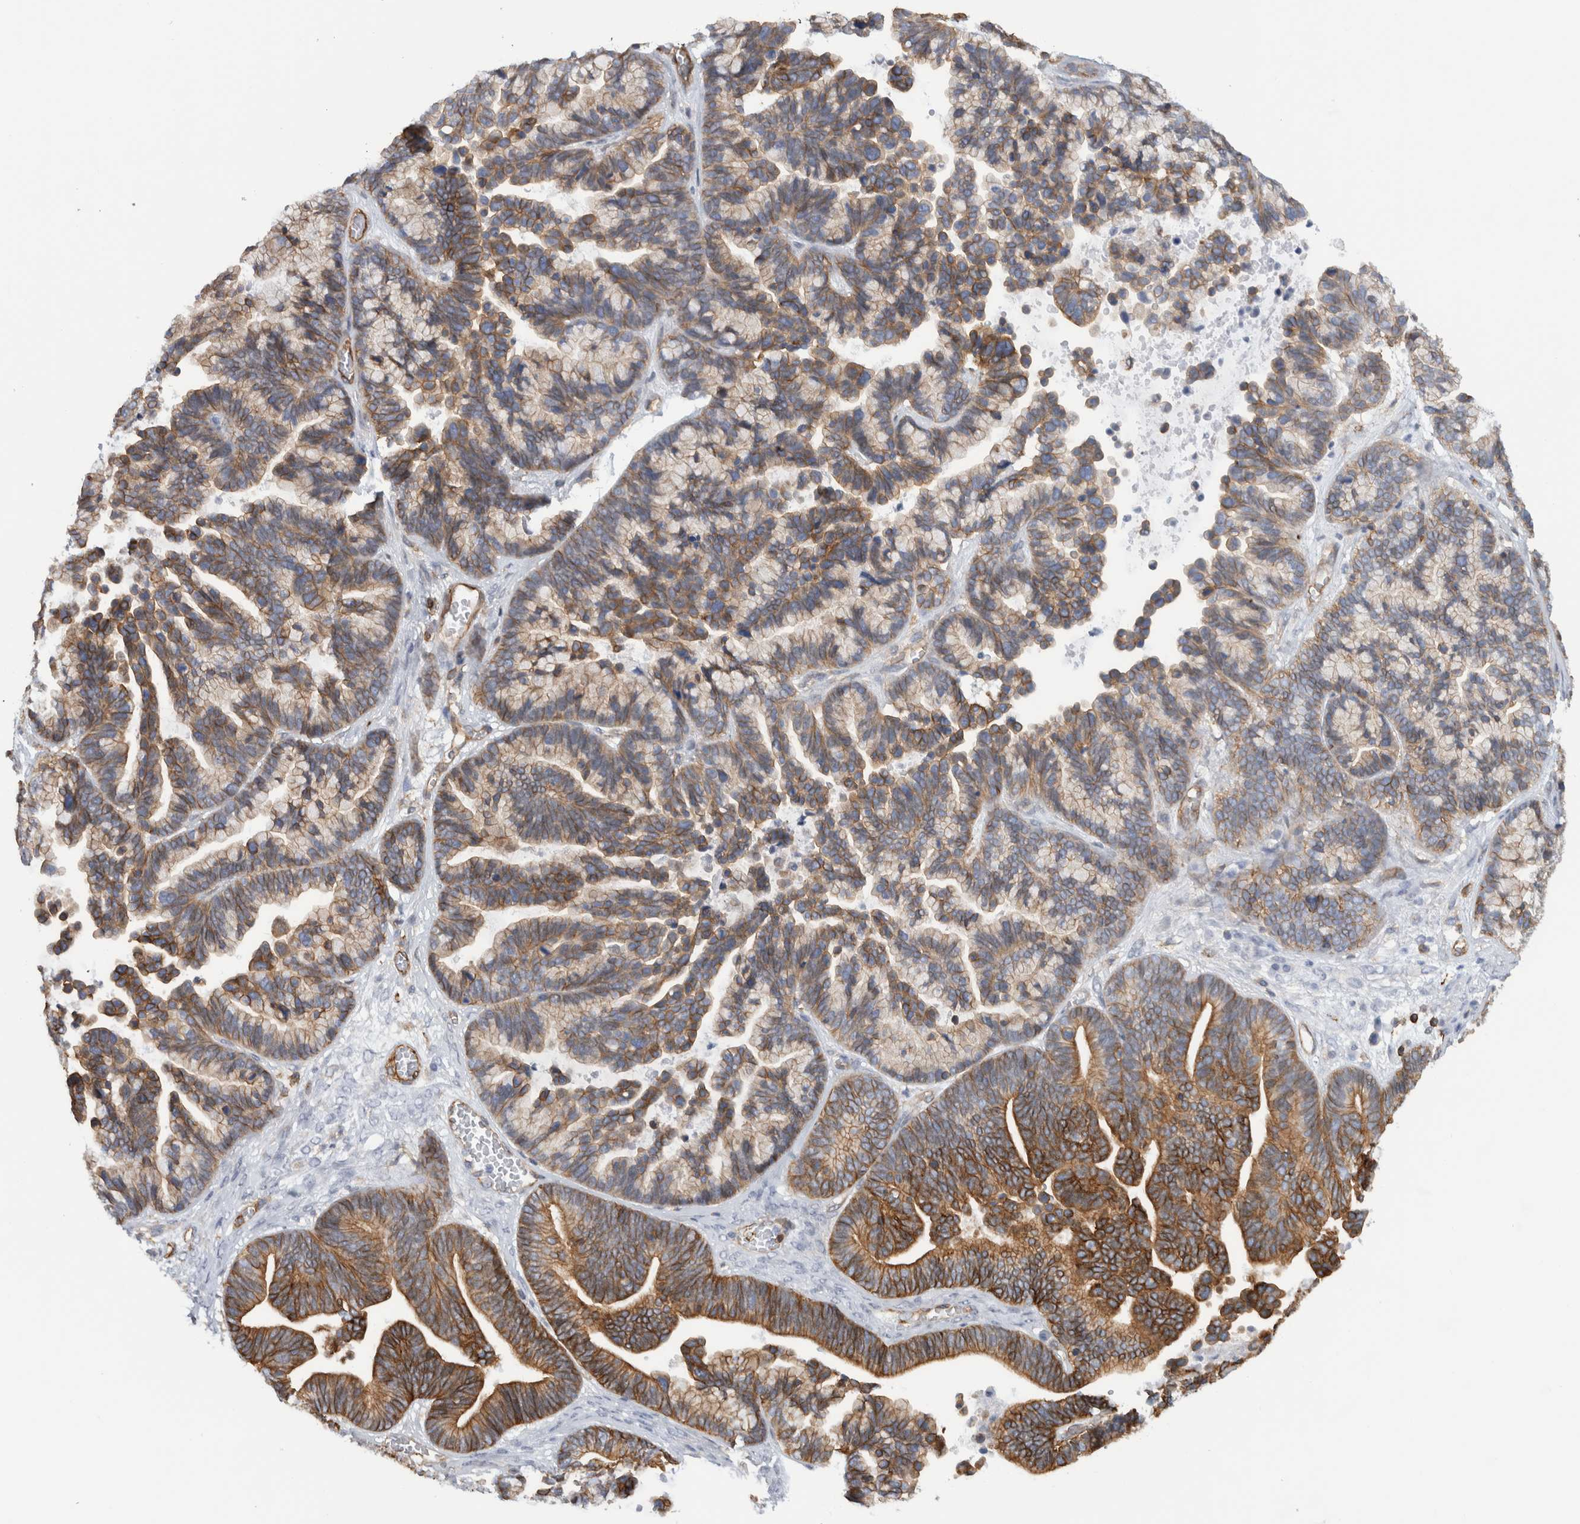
{"staining": {"intensity": "strong", "quantity": "25%-75%", "location": "cytoplasmic/membranous"}, "tissue": "ovarian cancer", "cell_type": "Tumor cells", "image_type": "cancer", "snomed": [{"axis": "morphology", "description": "Cystadenocarcinoma, serous, NOS"}, {"axis": "topography", "description": "Ovary"}], "caption": "Immunohistochemistry staining of ovarian serous cystadenocarcinoma, which displays high levels of strong cytoplasmic/membranous expression in approximately 25%-75% of tumor cells indicating strong cytoplasmic/membranous protein positivity. The staining was performed using DAB (3,3'-diaminobenzidine) (brown) for protein detection and nuclei were counterstained in hematoxylin (blue).", "gene": "AHNAK", "patient": {"sex": "female", "age": 56}}